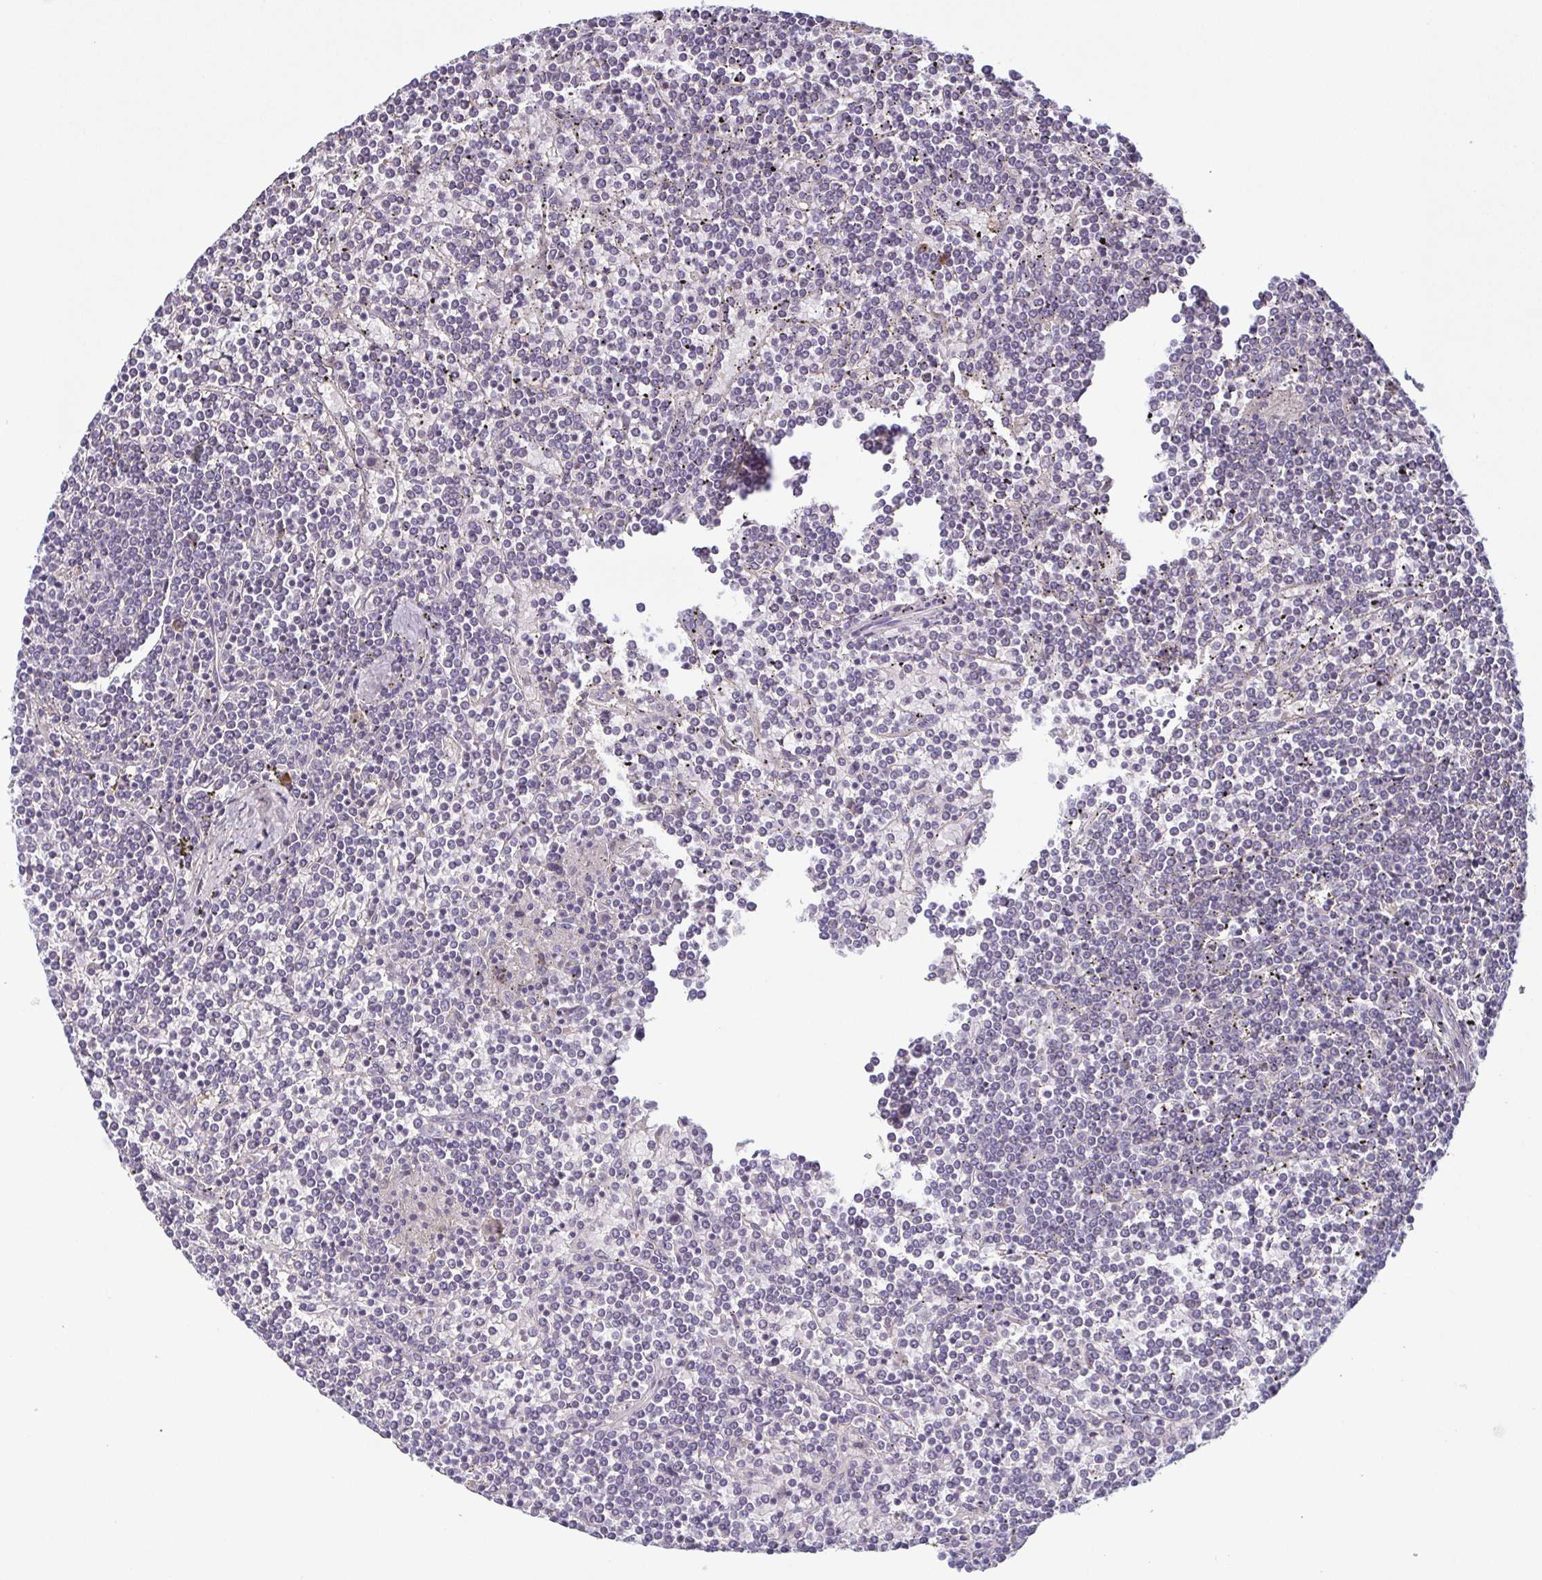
{"staining": {"intensity": "negative", "quantity": "none", "location": "none"}, "tissue": "lymphoma", "cell_type": "Tumor cells", "image_type": "cancer", "snomed": [{"axis": "morphology", "description": "Malignant lymphoma, non-Hodgkin's type, Low grade"}, {"axis": "topography", "description": "Spleen"}], "caption": "Protein analysis of lymphoma exhibits no significant expression in tumor cells.", "gene": "ECM1", "patient": {"sex": "female", "age": 19}}